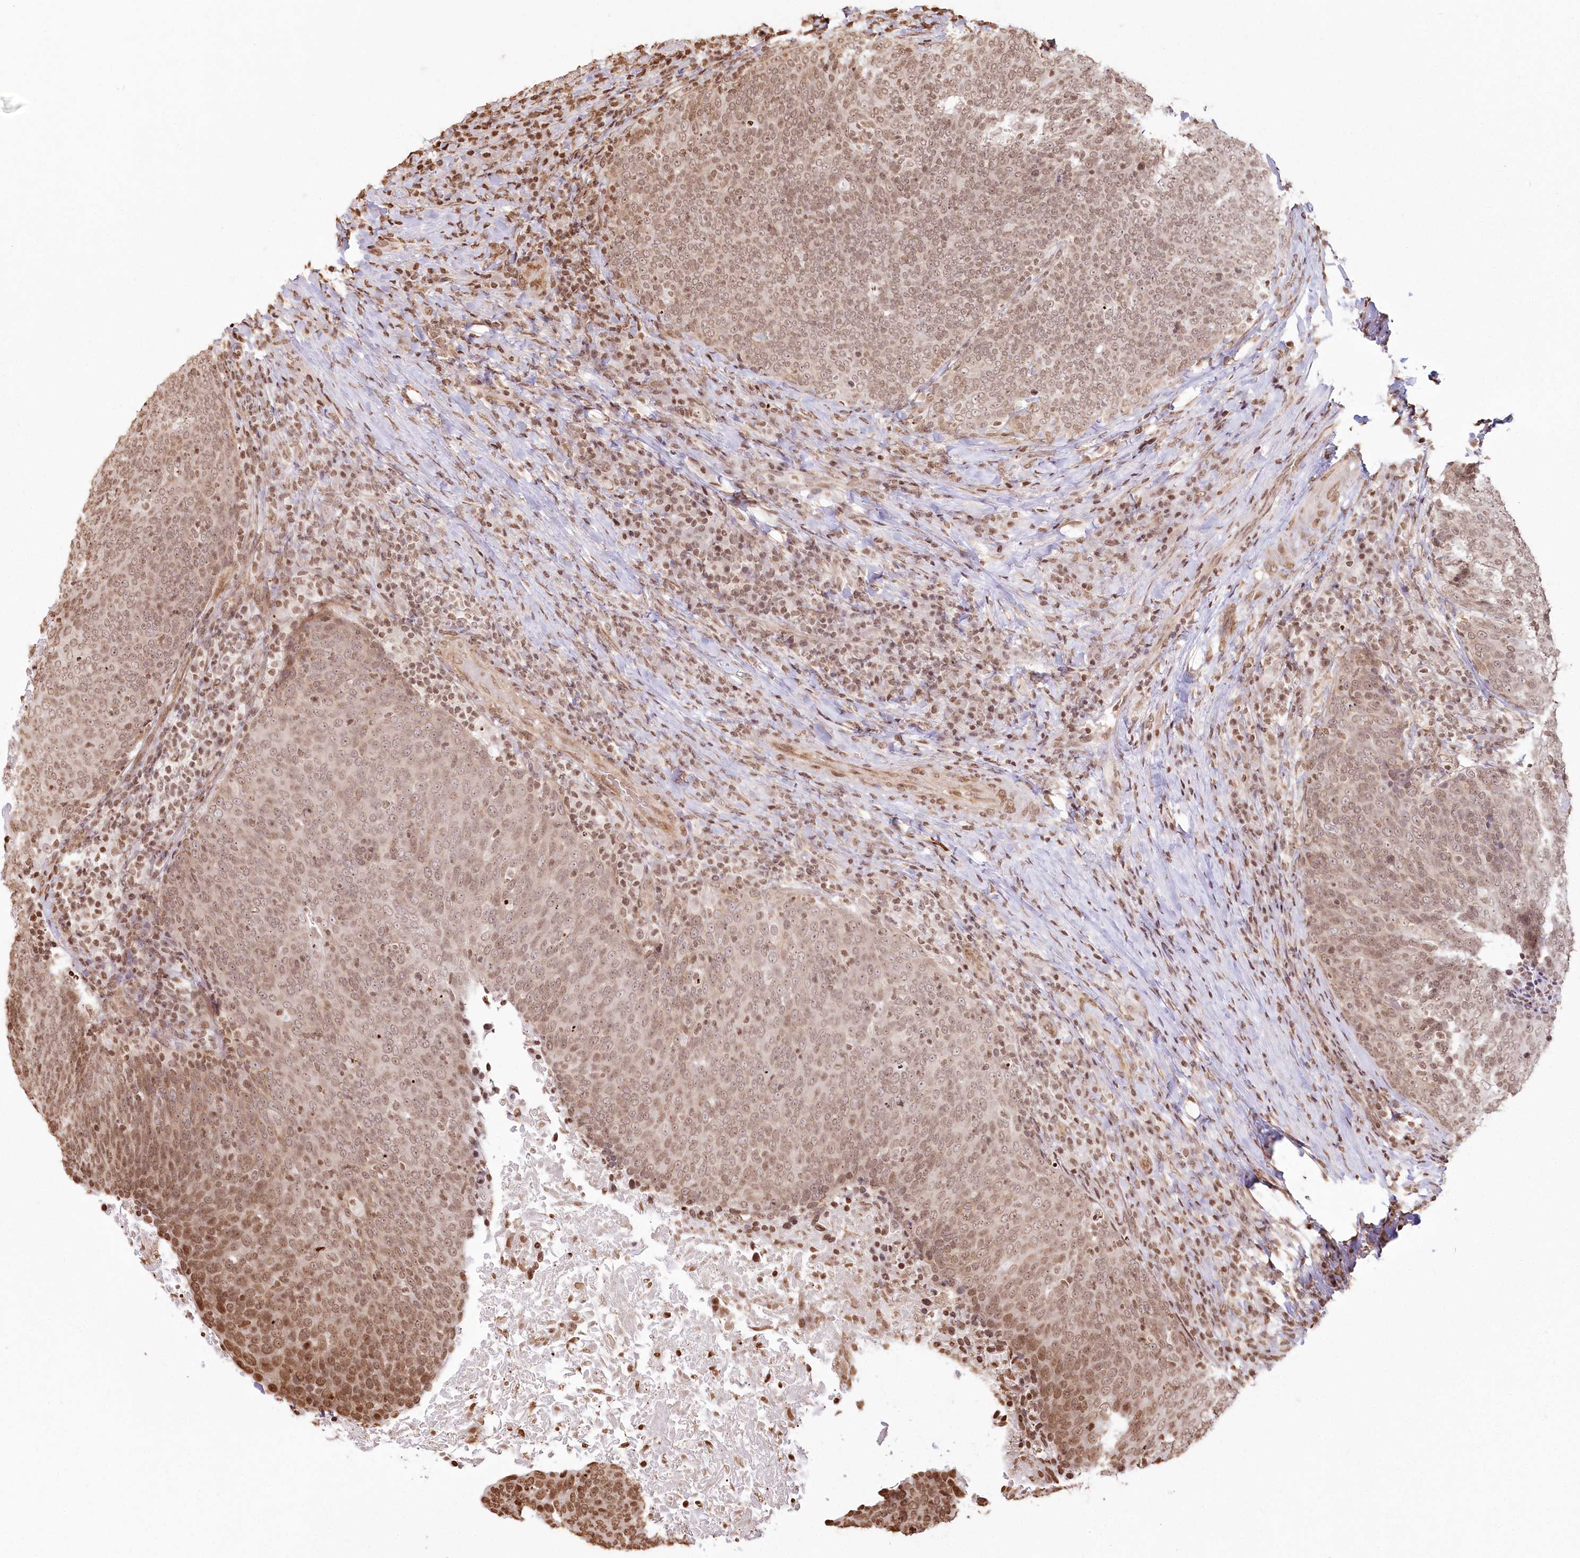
{"staining": {"intensity": "moderate", "quantity": ">75%", "location": "nuclear"}, "tissue": "head and neck cancer", "cell_type": "Tumor cells", "image_type": "cancer", "snomed": [{"axis": "morphology", "description": "Squamous cell carcinoma, NOS"}, {"axis": "morphology", "description": "Squamous cell carcinoma, metastatic, NOS"}, {"axis": "topography", "description": "Lymph node"}, {"axis": "topography", "description": "Head-Neck"}], "caption": "Protein expression analysis of metastatic squamous cell carcinoma (head and neck) demonstrates moderate nuclear staining in approximately >75% of tumor cells.", "gene": "FAM13A", "patient": {"sex": "male", "age": 62}}